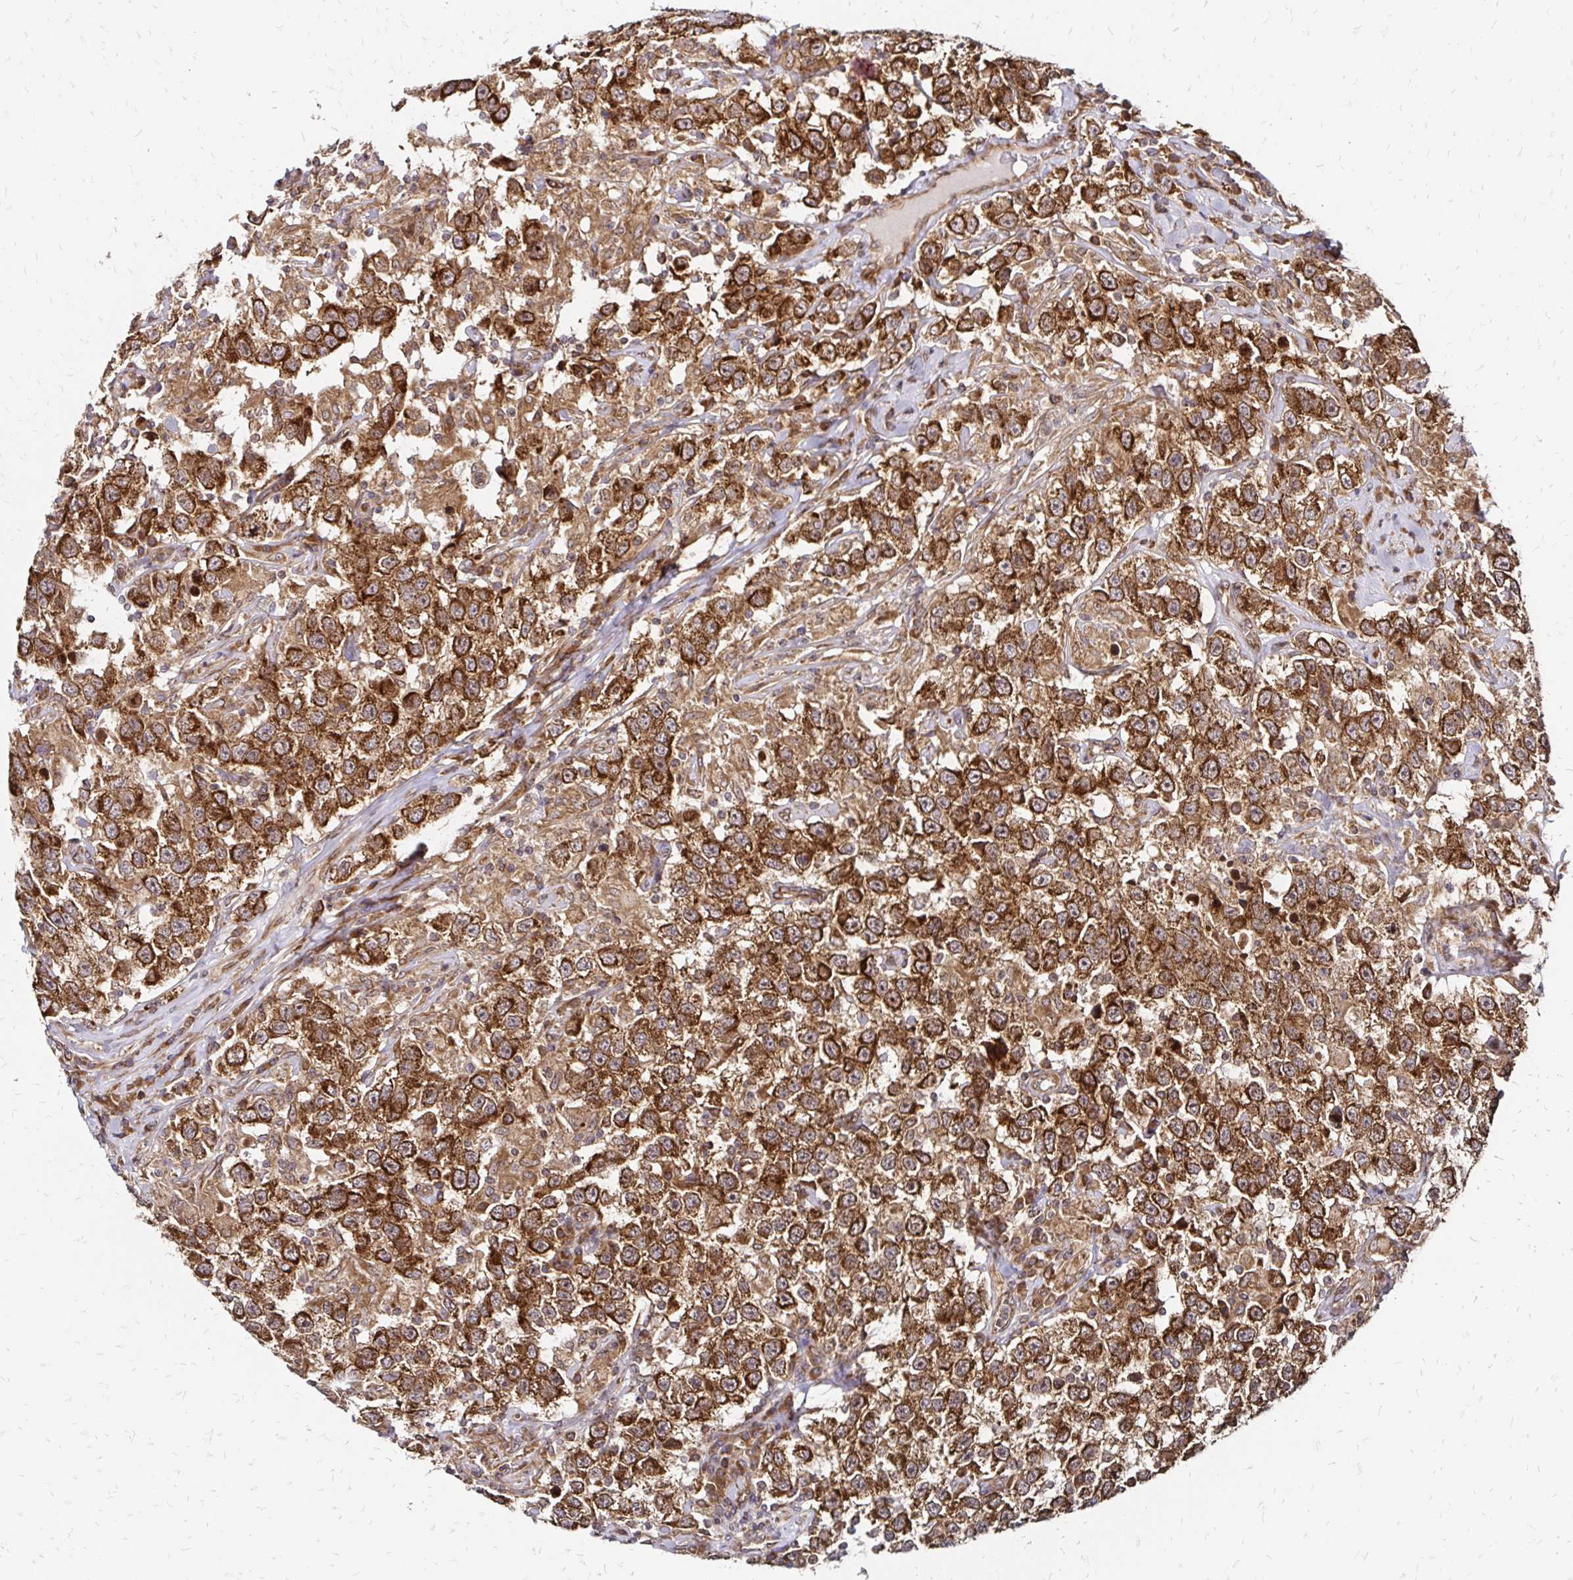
{"staining": {"intensity": "strong", "quantity": ">75%", "location": "cytoplasmic/membranous"}, "tissue": "testis cancer", "cell_type": "Tumor cells", "image_type": "cancer", "snomed": [{"axis": "morphology", "description": "Seminoma, NOS"}, {"axis": "topography", "description": "Testis"}], "caption": "Testis cancer (seminoma) was stained to show a protein in brown. There is high levels of strong cytoplasmic/membranous positivity in about >75% of tumor cells. (DAB (3,3'-diaminobenzidine) IHC with brightfield microscopy, high magnification).", "gene": "ZW10", "patient": {"sex": "male", "age": 41}}